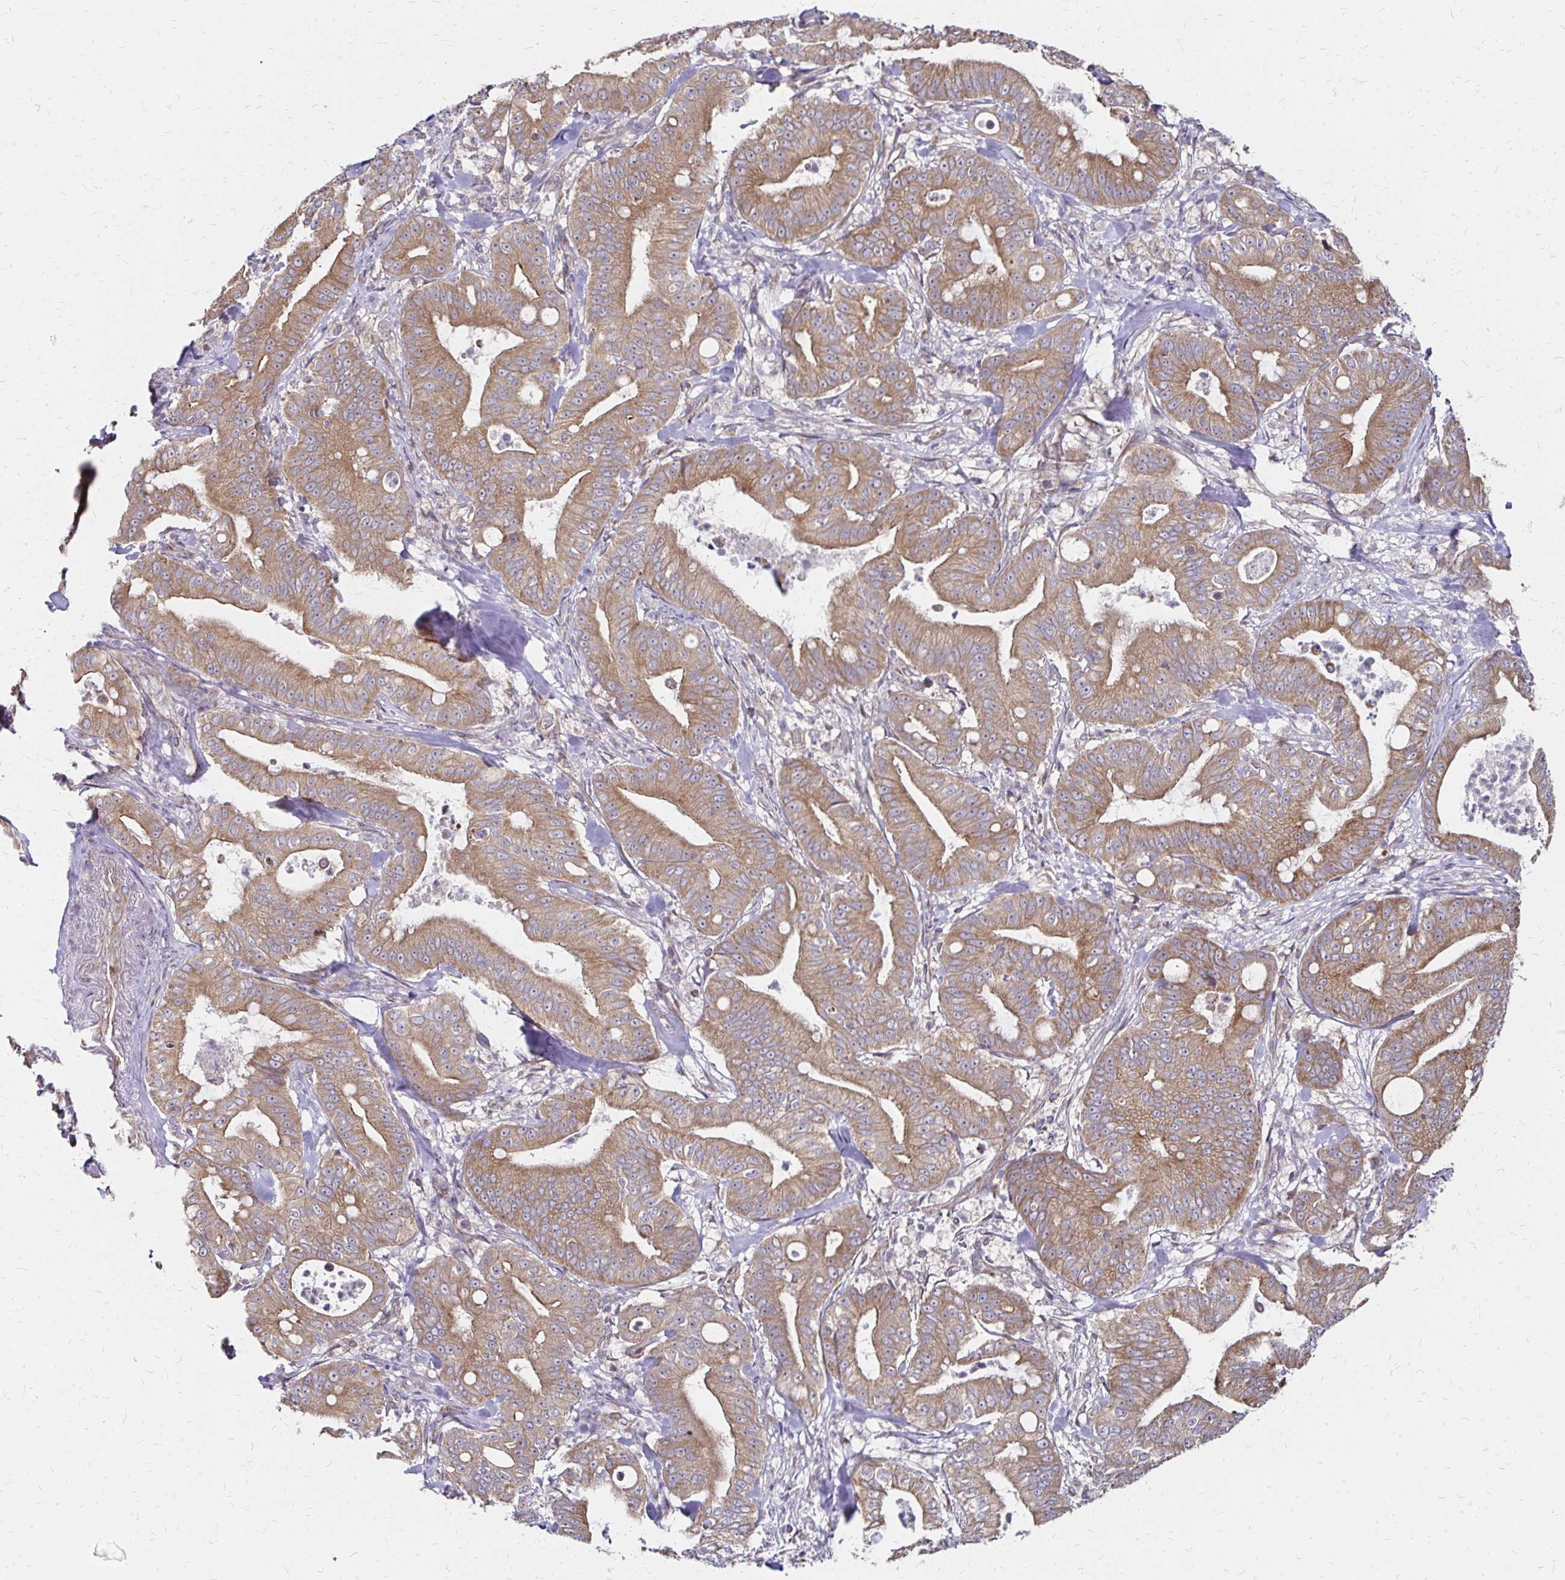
{"staining": {"intensity": "moderate", "quantity": ">75%", "location": "cytoplasmic/membranous"}, "tissue": "pancreatic cancer", "cell_type": "Tumor cells", "image_type": "cancer", "snomed": [{"axis": "morphology", "description": "Adenocarcinoma, NOS"}, {"axis": "topography", "description": "Pancreas"}], "caption": "IHC (DAB (3,3'-diaminobenzidine)) staining of pancreatic cancer exhibits moderate cytoplasmic/membranous protein positivity in approximately >75% of tumor cells.", "gene": "ZW10", "patient": {"sex": "male", "age": 71}}